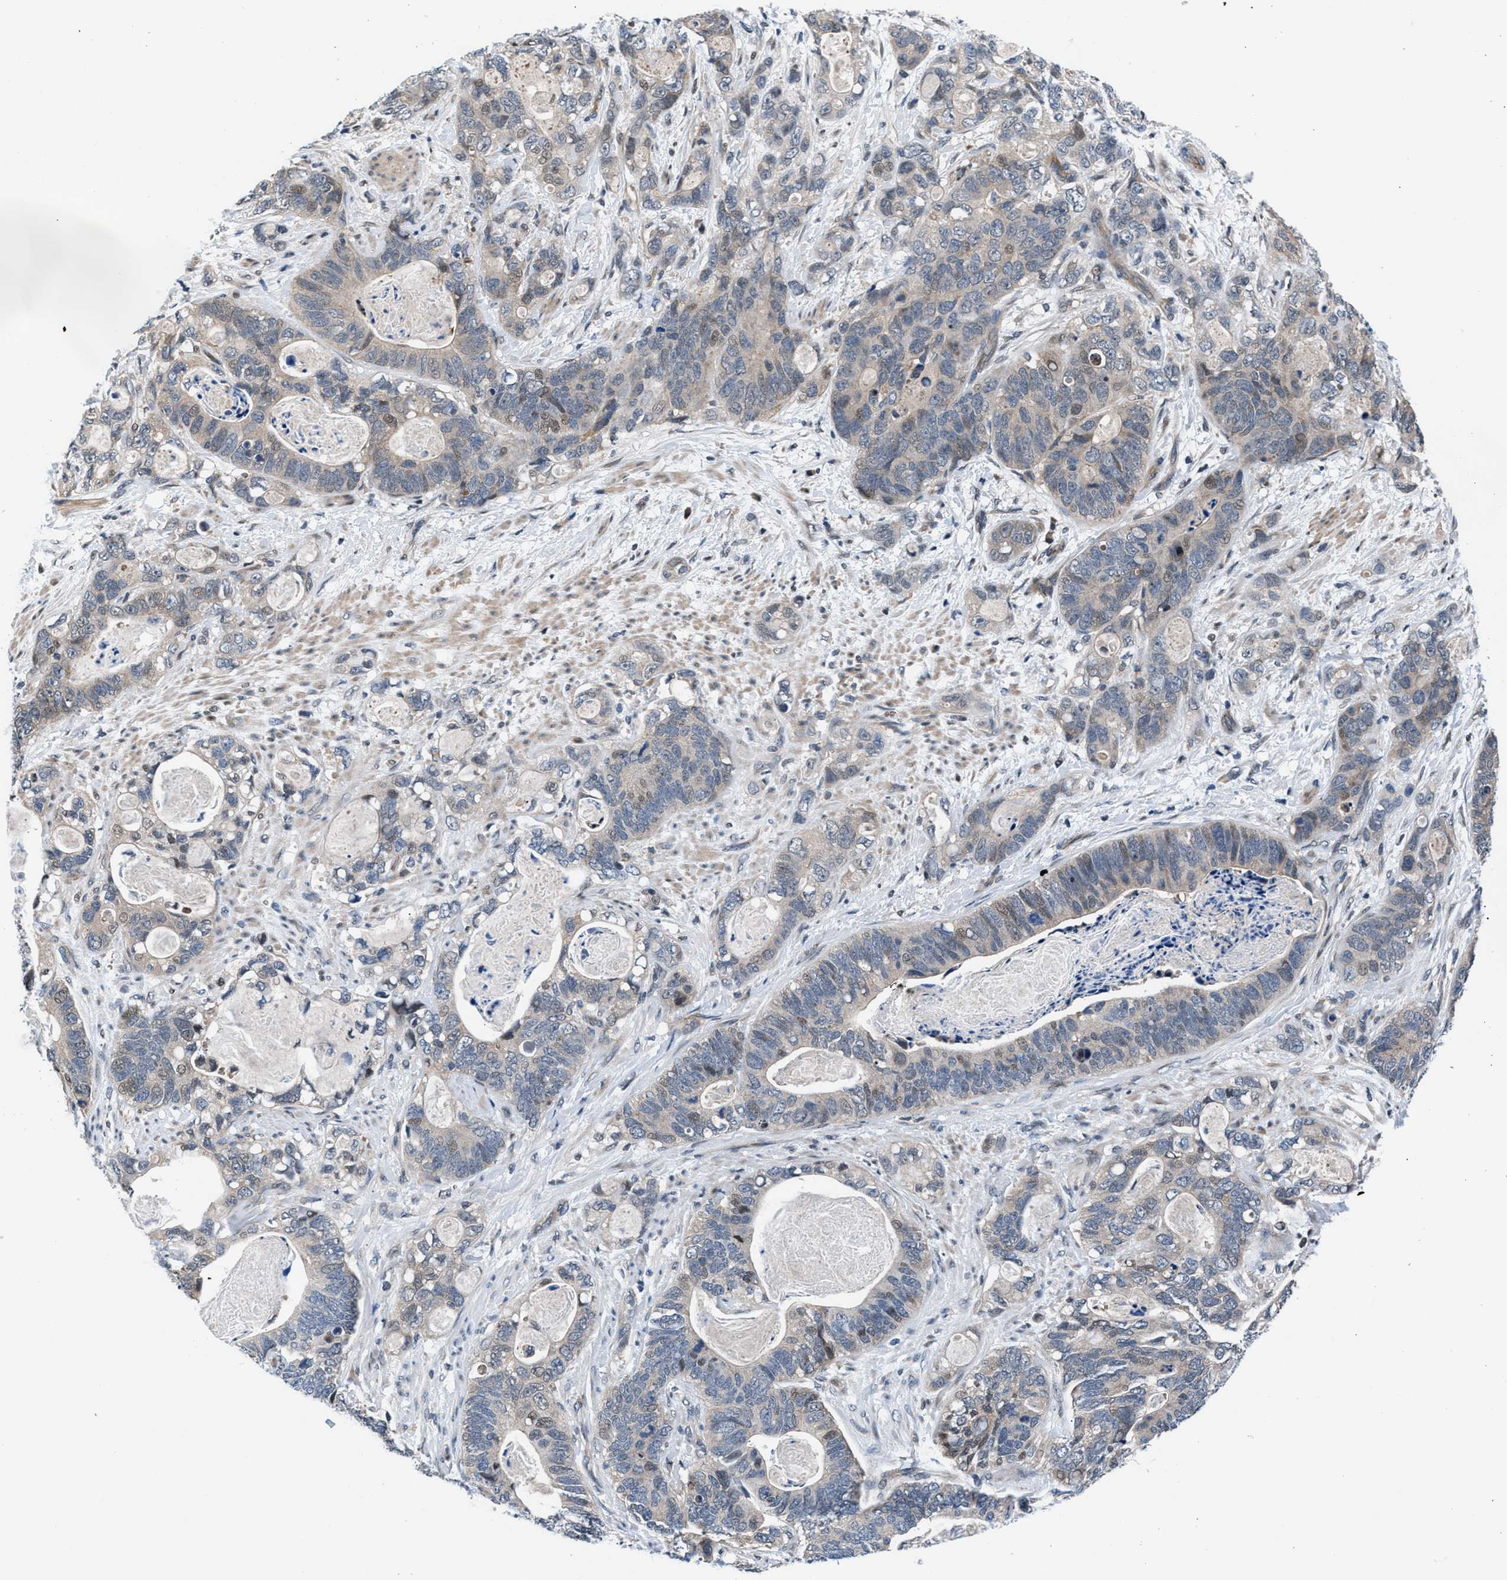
{"staining": {"intensity": "negative", "quantity": "none", "location": "none"}, "tissue": "stomach cancer", "cell_type": "Tumor cells", "image_type": "cancer", "snomed": [{"axis": "morphology", "description": "Normal tissue, NOS"}, {"axis": "morphology", "description": "Adenocarcinoma, NOS"}, {"axis": "topography", "description": "Stomach"}], "caption": "Stomach cancer (adenocarcinoma) was stained to show a protein in brown. There is no significant expression in tumor cells.", "gene": "PRPSAP2", "patient": {"sex": "female", "age": 89}}